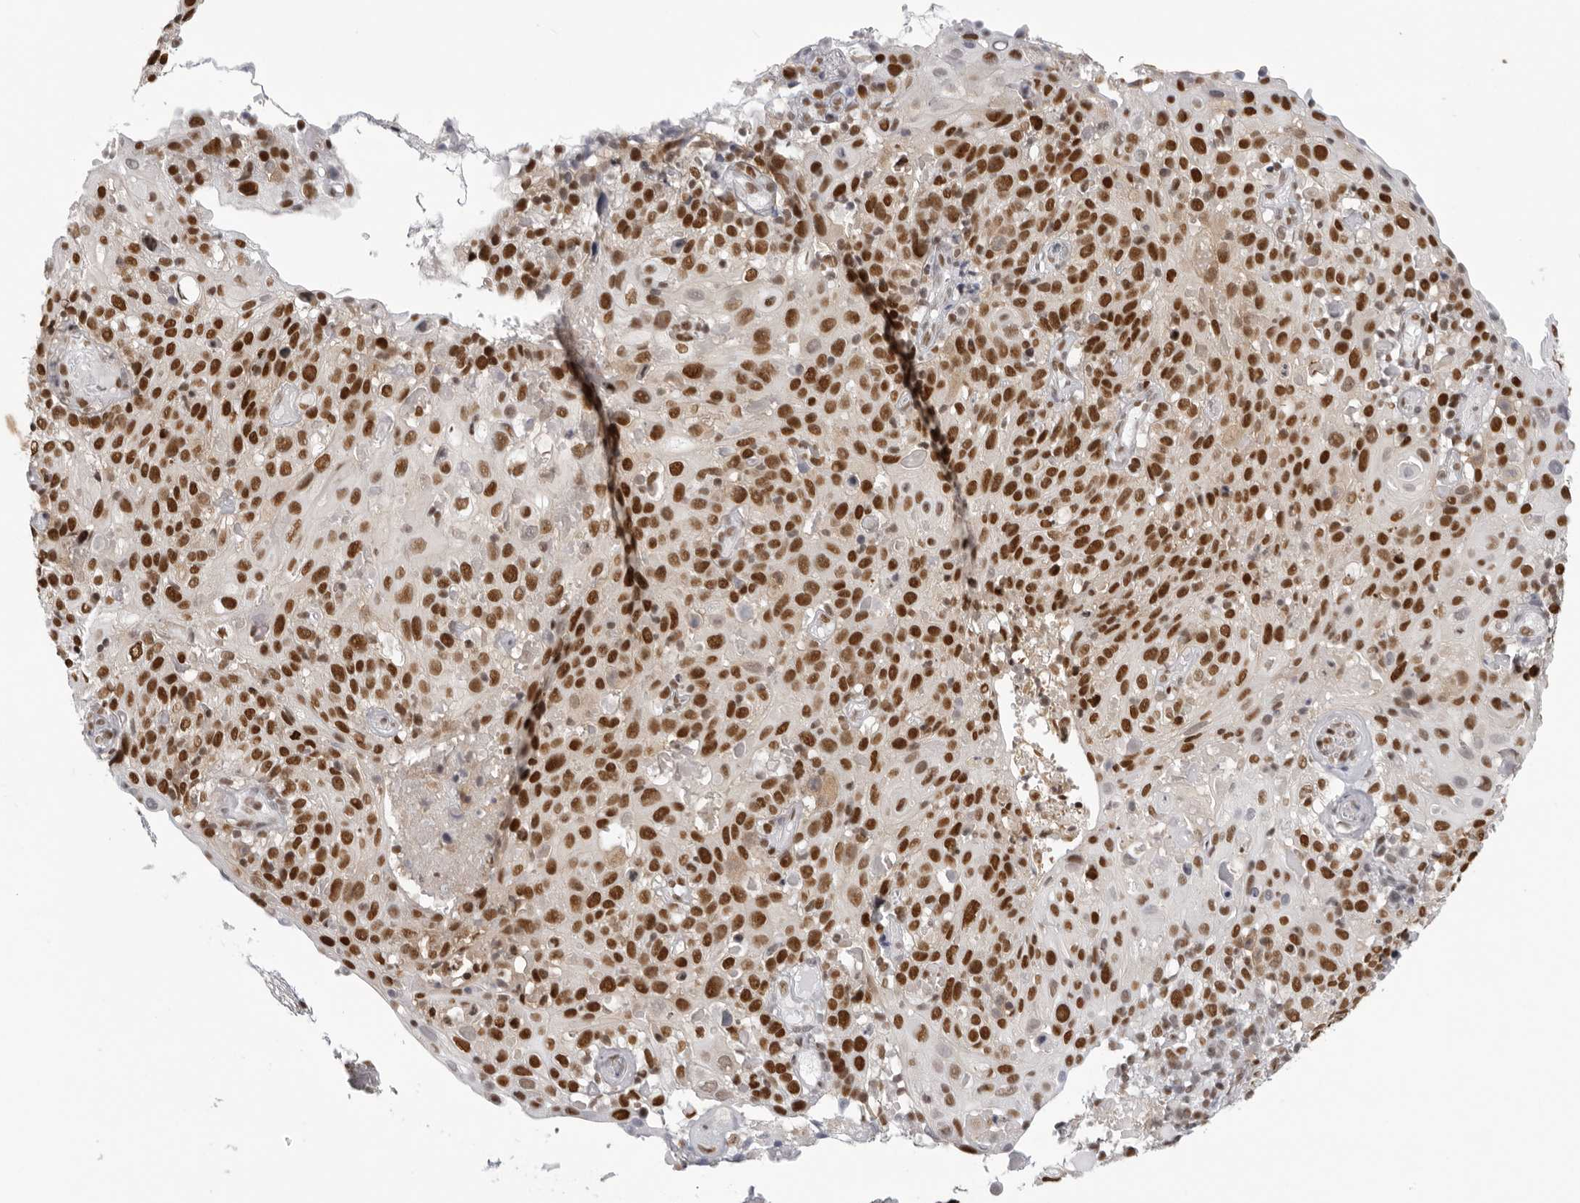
{"staining": {"intensity": "strong", "quantity": ">75%", "location": "nuclear"}, "tissue": "cervical cancer", "cell_type": "Tumor cells", "image_type": "cancer", "snomed": [{"axis": "morphology", "description": "Squamous cell carcinoma, NOS"}, {"axis": "topography", "description": "Cervix"}], "caption": "IHC (DAB) staining of cervical cancer (squamous cell carcinoma) shows strong nuclear protein expression in approximately >75% of tumor cells. The protein is stained brown, and the nuclei are stained in blue (DAB (3,3'-diaminobenzidine) IHC with brightfield microscopy, high magnification).", "gene": "RPA2", "patient": {"sex": "female", "age": 74}}